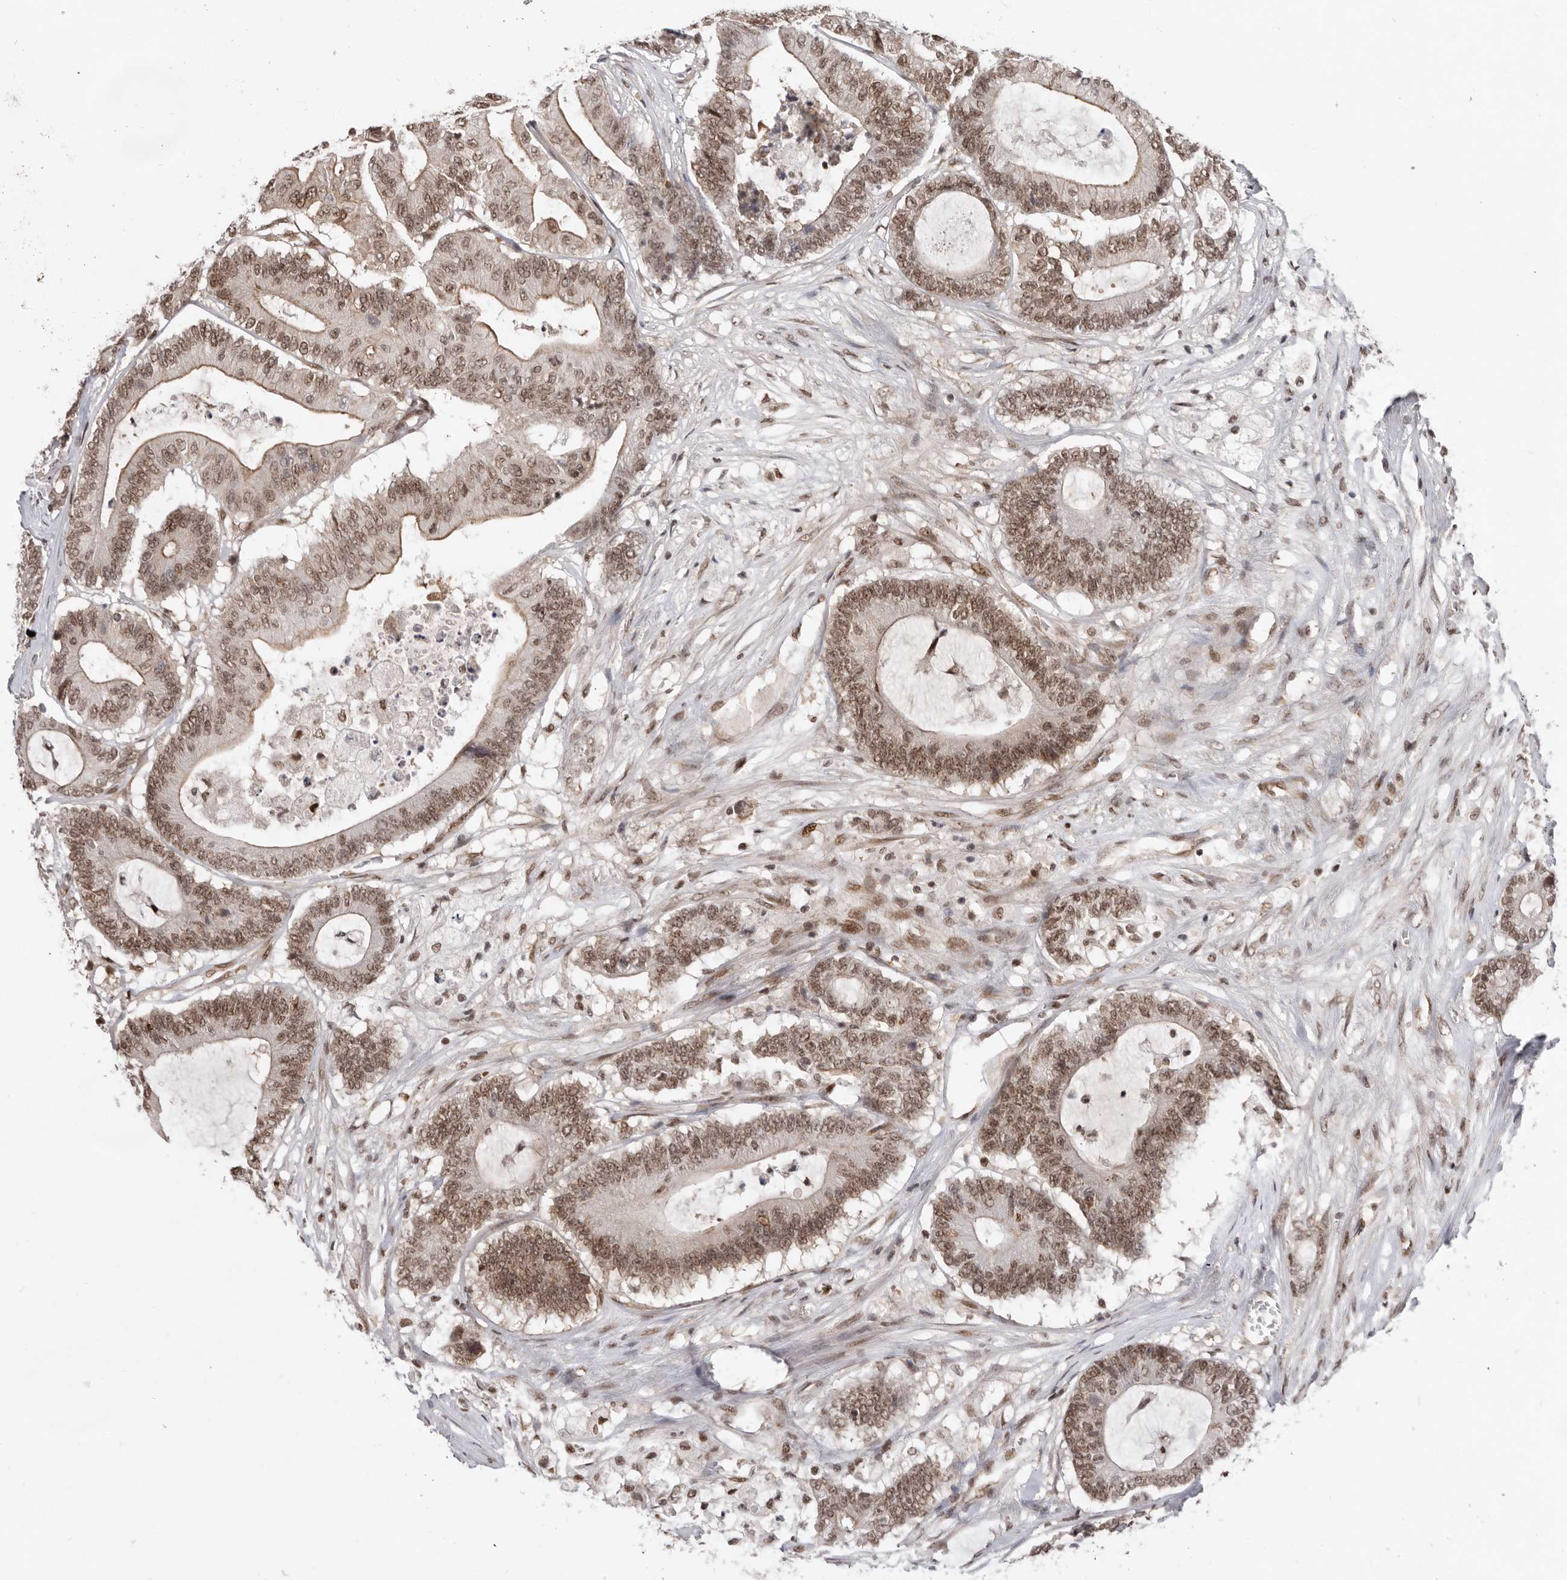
{"staining": {"intensity": "moderate", "quantity": ">75%", "location": "nuclear"}, "tissue": "colorectal cancer", "cell_type": "Tumor cells", "image_type": "cancer", "snomed": [{"axis": "morphology", "description": "Adenocarcinoma, NOS"}, {"axis": "topography", "description": "Colon"}], "caption": "Brown immunohistochemical staining in colorectal adenocarcinoma exhibits moderate nuclear expression in about >75% of tumor cells. Nuclei are stained in blue.", "gene": "CHTOP", "patient": {"sex": "female", "age": 84}}